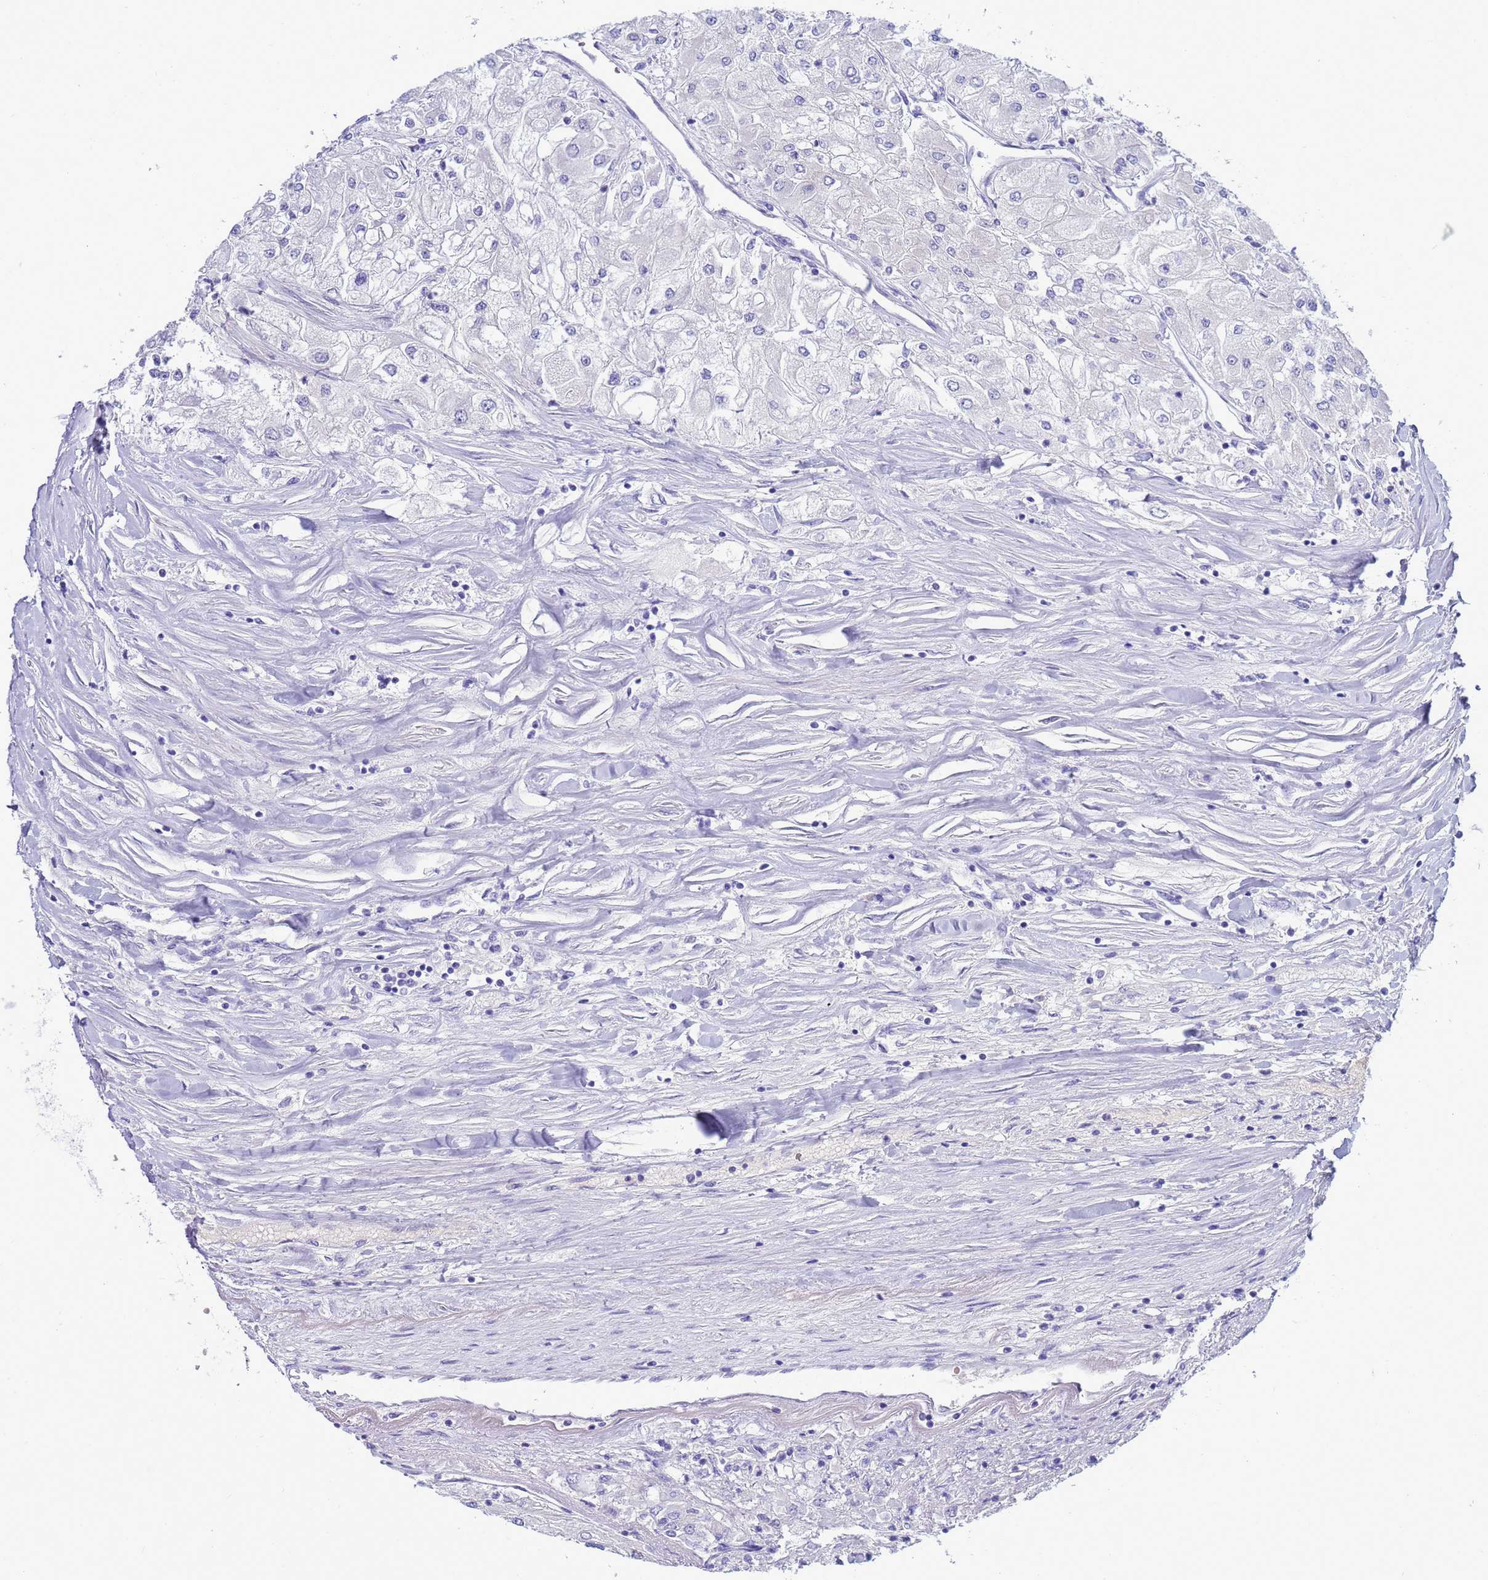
{"staining": {"intensity": "negative", "quantity": "none", "location": "none"}, "tissue": "renal cancer", "cell_type": "Tumor cells", "image_type": "cancer", "snomed": [{"axis": "morphology", "description": "Adenocarcinoma, NOS"}, {"axis": "topography", "description": "Kidney"}], "caption": "IHC image of human renal adenocarcinoma stained for a protein (brown), which displays no staining in tumor cells.", "gene": "SYCN", "patient": {"sex": "male", "age": 80}}